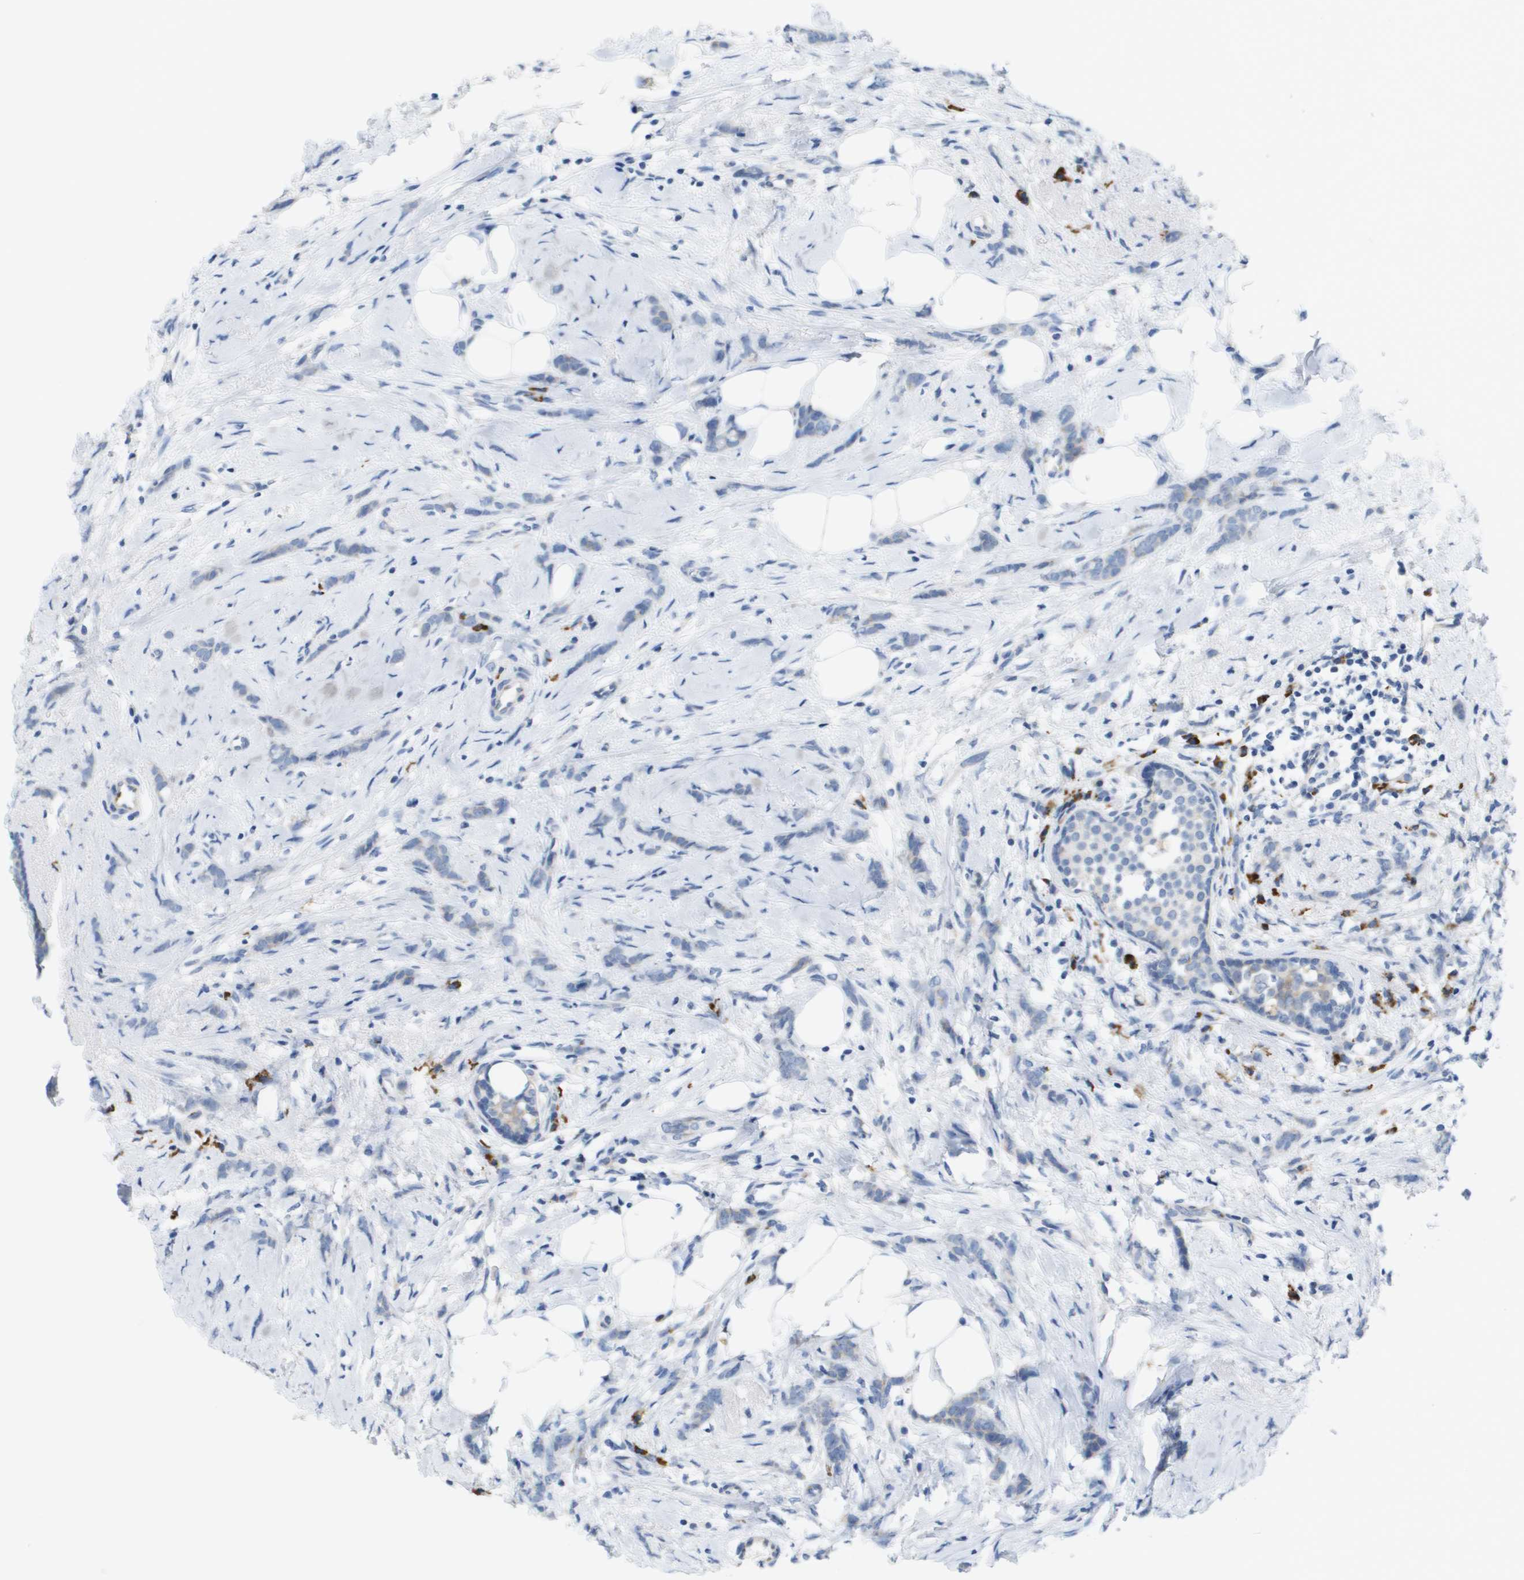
{"staining": {"intensity": "weak", "quantity": "<25%", "location": "cytoplasmic/membranous"}, "tissue": "breast cancer", "cell_type": "Tumor cells", "image_type": "cancer", "snomed": [{"axis": "morphology", "description": "Lobular carcinoma, in situ"}, {"axis": "morphology", "description": "Lobular carcinoma"}, {"axis": "topography", "description": "Breast"}], "caption": "Tumor cells are negative for brown protein staining in breast lobular carcinoma.", "gene": "CD3G", "patient": {"sex": "female", "age": 41}}